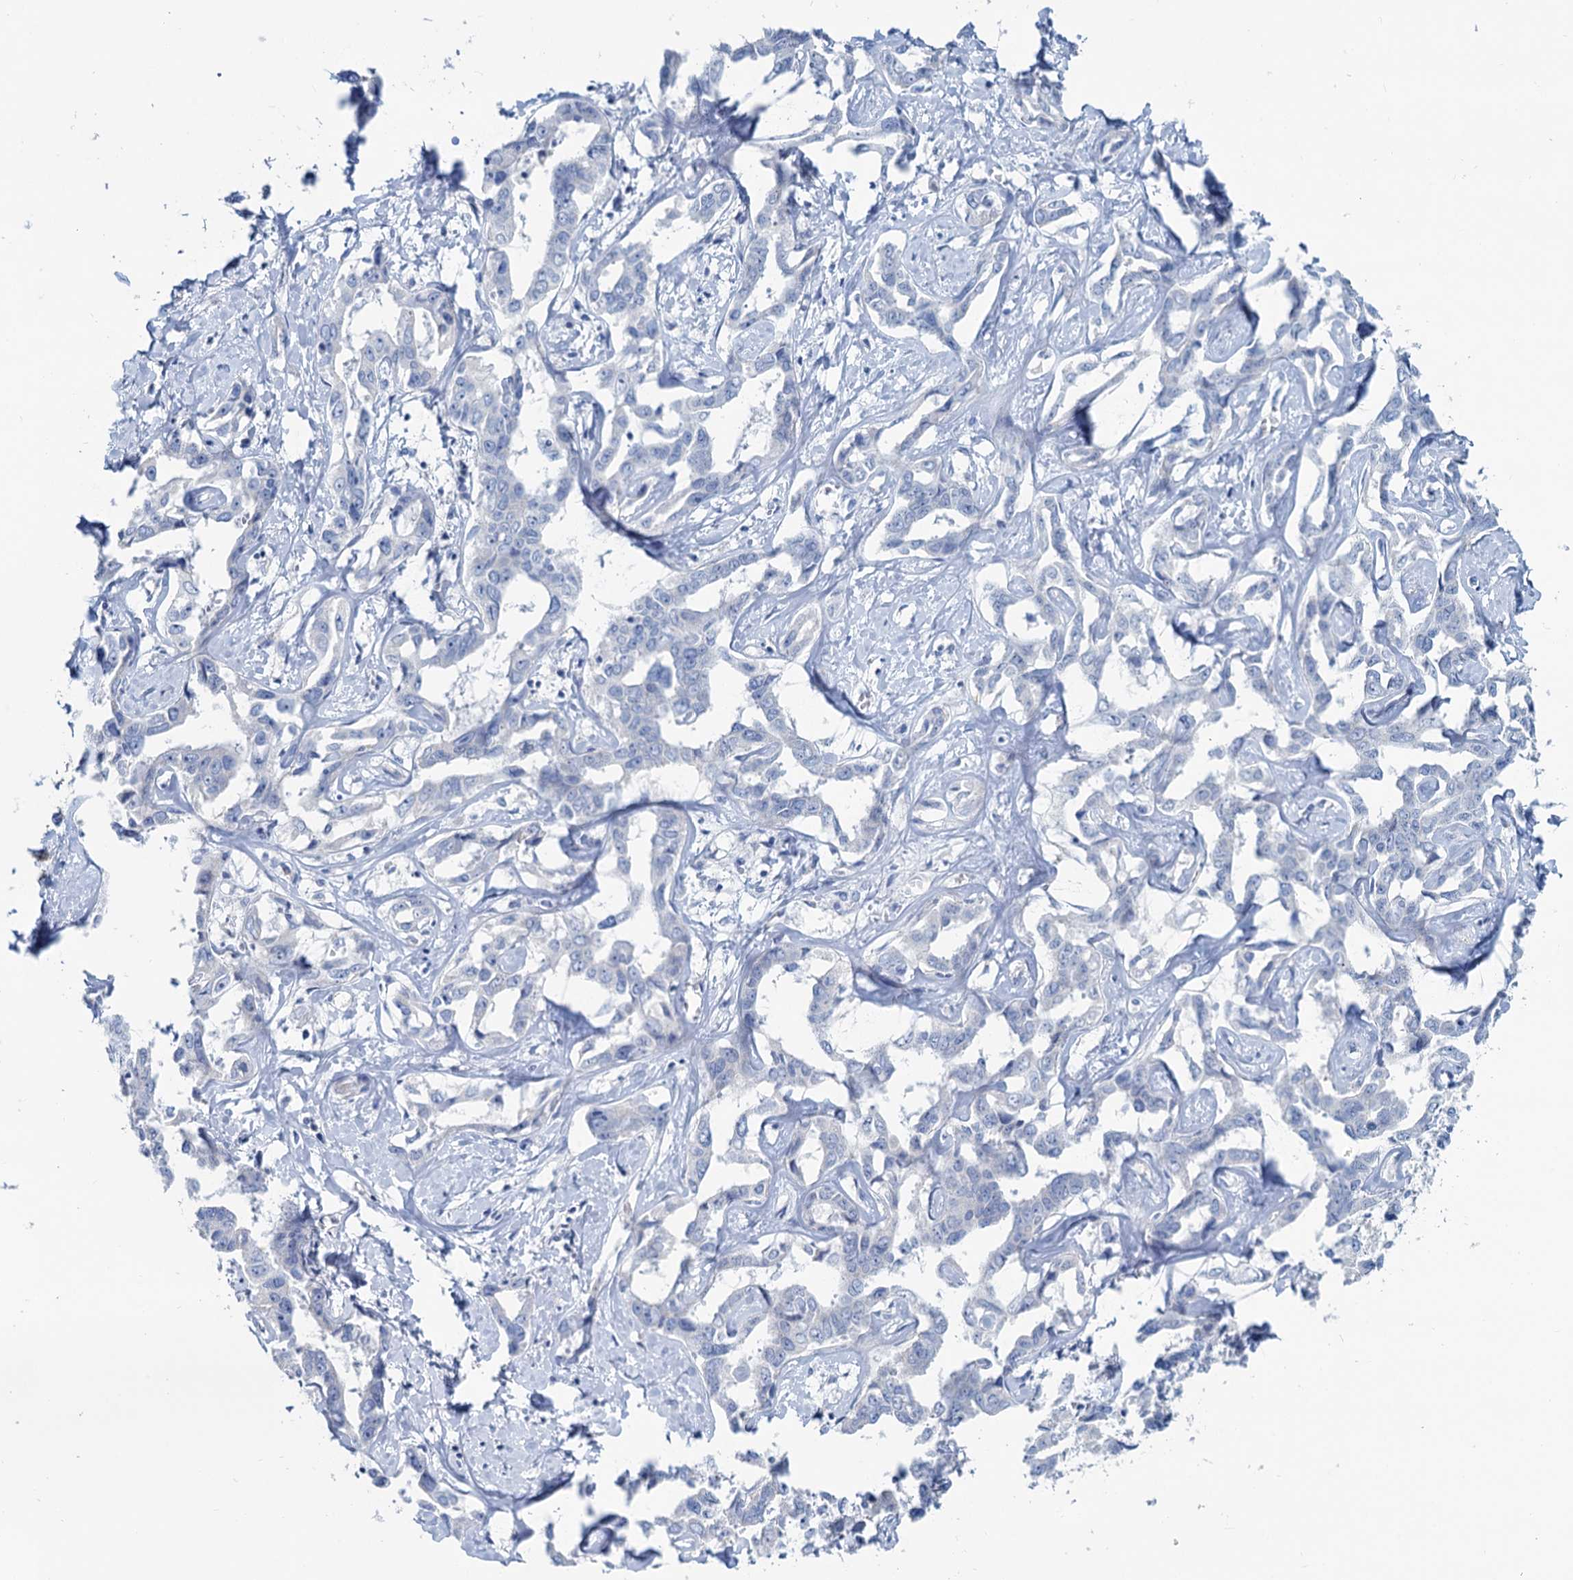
{"staining": {"intensity": "negative", "quantity": "none", "location": "none"}, "tissue": "liver cancer", "cell_type": "Tumor cells", "image_type": "cancer", "snomed": [{"axis": "morphology", "description": "Cholangiocarcinoma"}, {"axis": "topography", "description": "Liver"}], "caption": "IHC histopathology image of neoplastic tissue: liver cancer (cholangiocarcinoma) stained with DAB reveals no significant protein expression in tumor cells. (DAB immunohistochemistry visualized using brightfield microscopy, high magnification).", "gene": "SLC1A3", "patient": {"sex": "male", "age": 59}}